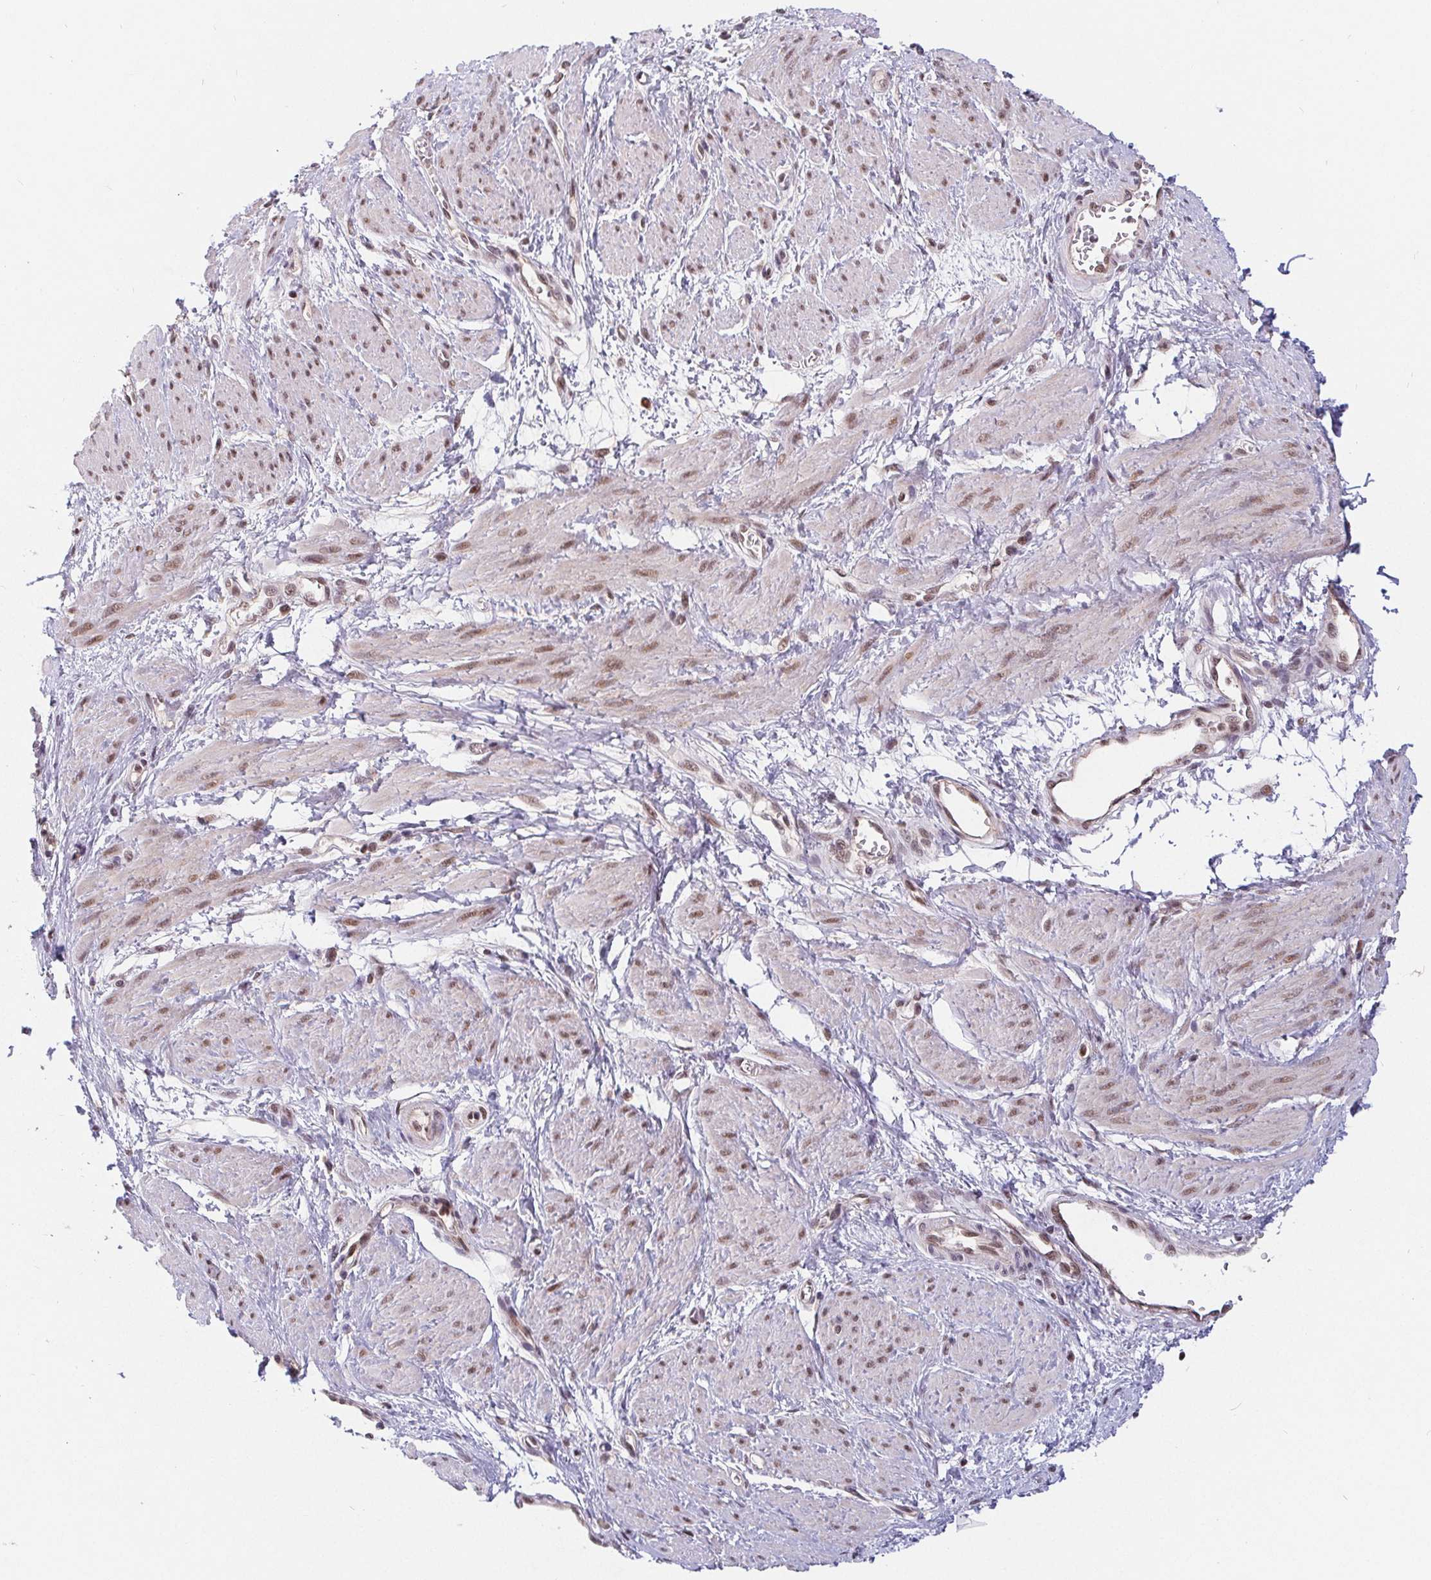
{"staining": {"intensity": "moderate", "quantity": "25%-75%", "location": "nuclear"}, "tissue": "smooth muscle", "cell_type": "Smooth muscle cells", "image_type": "normal", "snomed": [{"axis": "morphology", "description": "Normal tissue, NOS"}, {"axis": "topography", "description": "Smooth muscle"}, {"axis": "topography", "description": "Uterus"}], "caption": "Smooth muscle cells exhibit moderate nuclear expression in about 25%-75% of cells in unremarkable smooth muscle. (DAB = brown stain, brightfield microscopy at high magnification).", "gene": "POU2F1", "patient": {"sex": "female", "age": 39}}